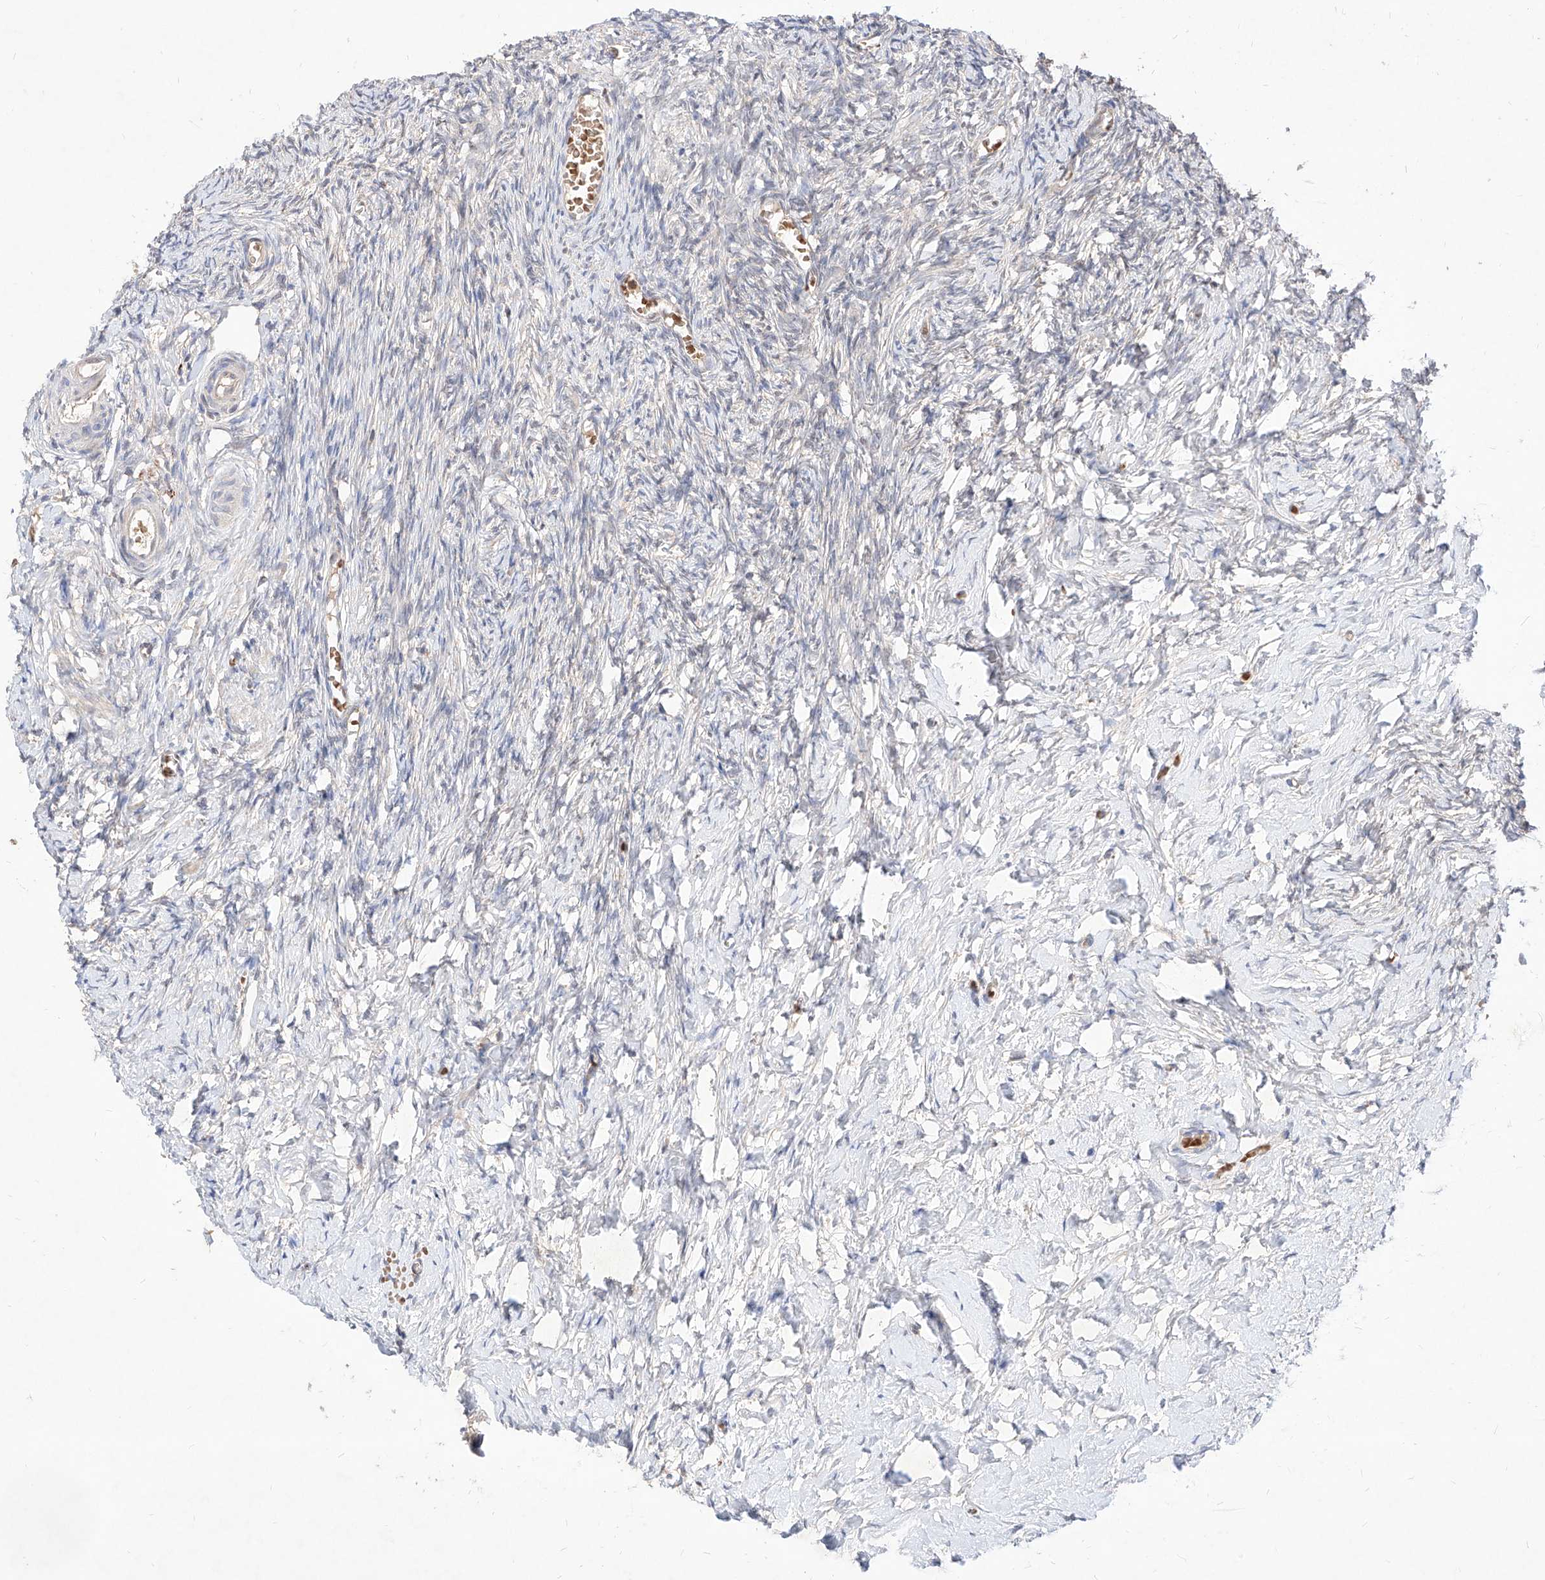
{"staining": {"intensity": "negative", "quantity": "none", "location": "none"}, "tissue": "ovary", "cell_type": "Ovarian stroma cells", "image_type": "normal", "snomed": [{"axis": "morphology", "description": "Normal tissue, NOS"}, {"axis": "topography", "description": "Ovary"}], "caption": "Ovary stained for a protein using immunohistochemistry shows no staining ovarian stroma cells.", "gene": "TSNAX", "patient": {"sex": "female", "age": 27}}